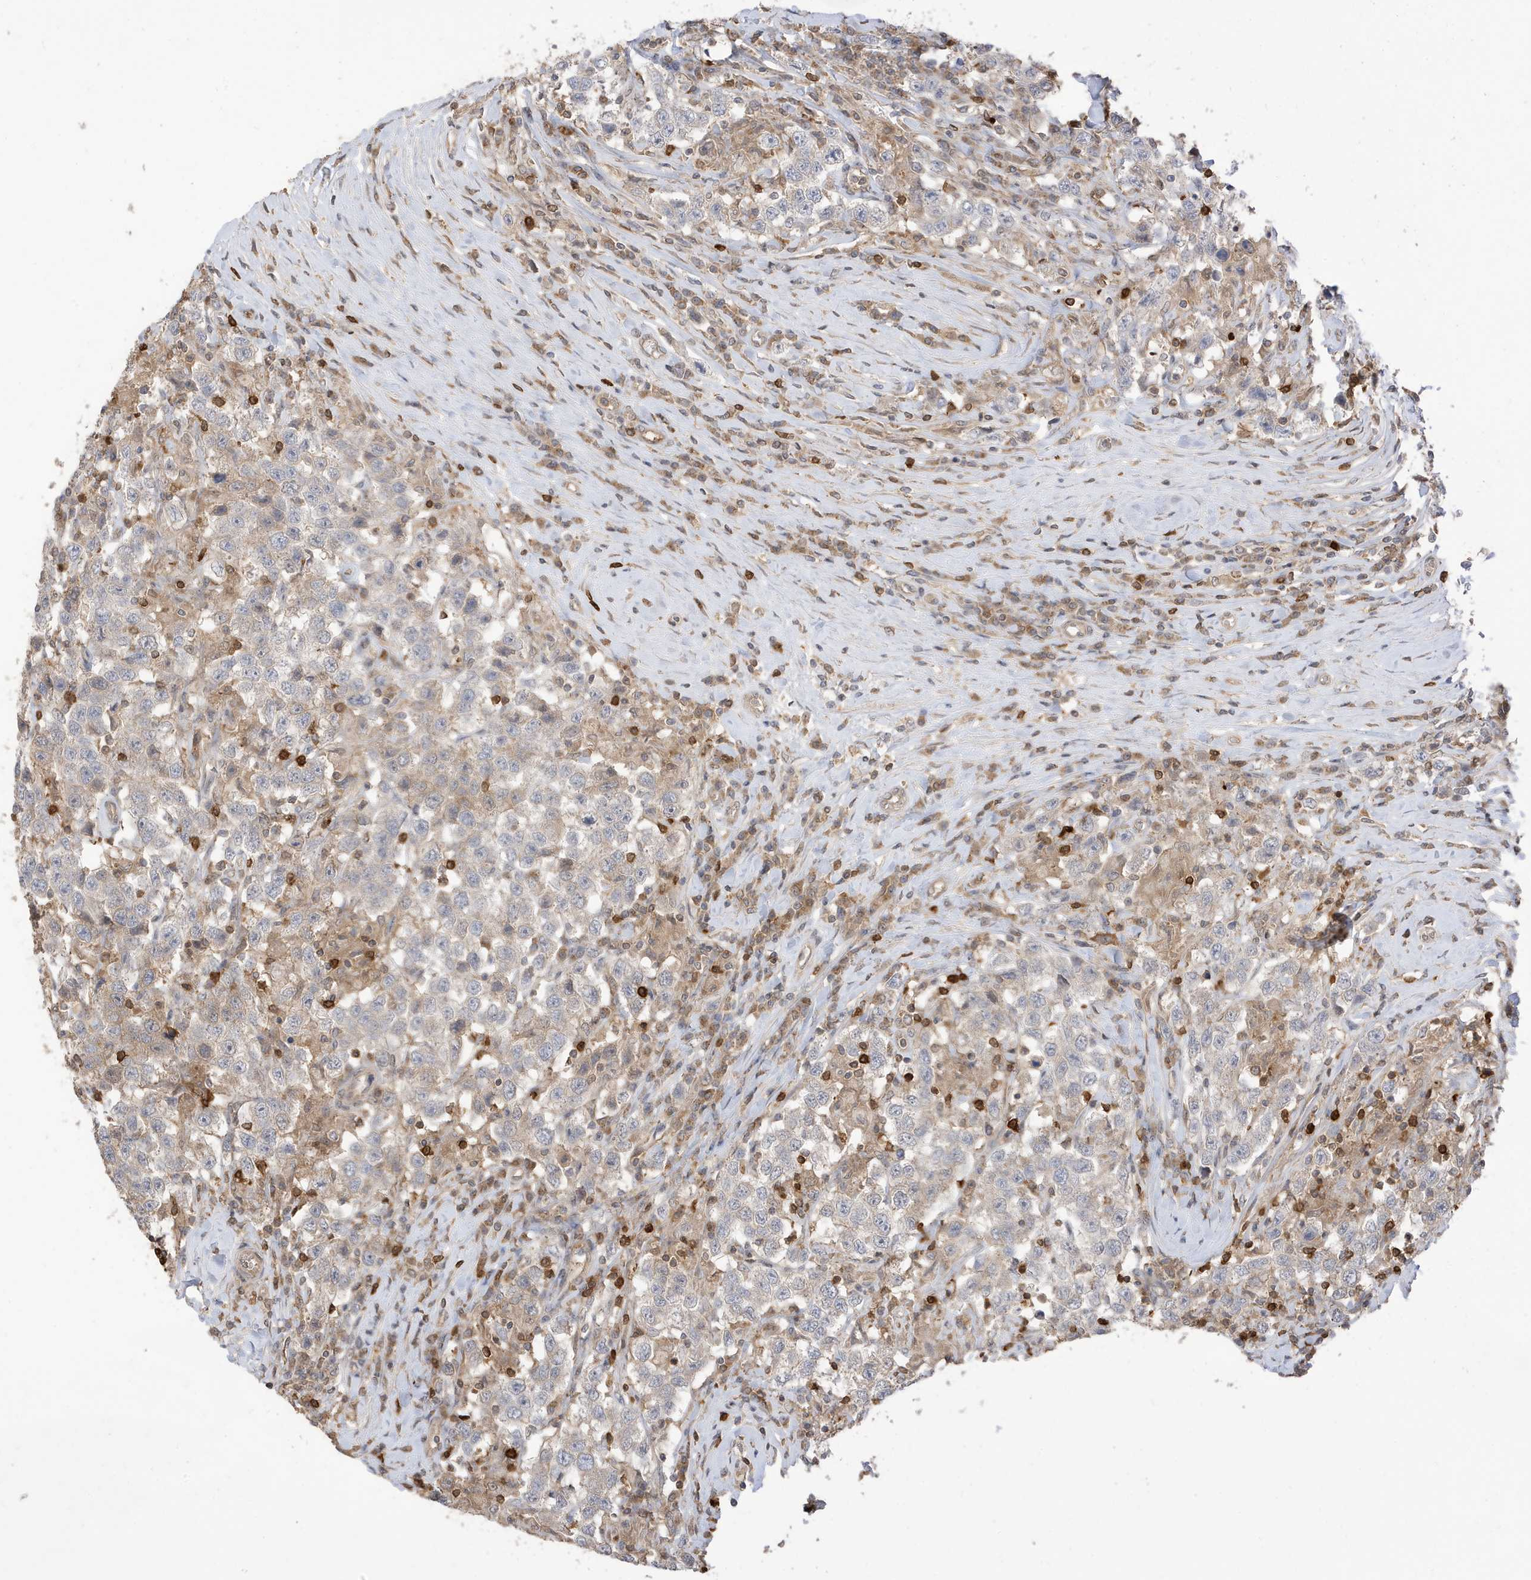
{"staining": {"intensity": "weak", "quantity": "<25%", "location": "cytoplasmic/membranous"}, "tissue": "testis cancer", "cell_type": "Tumor cells", "image_type": "cancer", "snomed": [{"axis": "morphology", "description": "Seminoma, NOS"}, {"axis": "topography", "description": "Testis"}], "caption": "High magnification brightfield microscopy of testis cancer stained with DAB (brown) and counterstained with hematoxylin (blue): tumor cells show no significant expression. (DAB immunohistochemistry, high magnification).", "gene": "TAB3", "patient": {"sex": "male", "age": 41}}